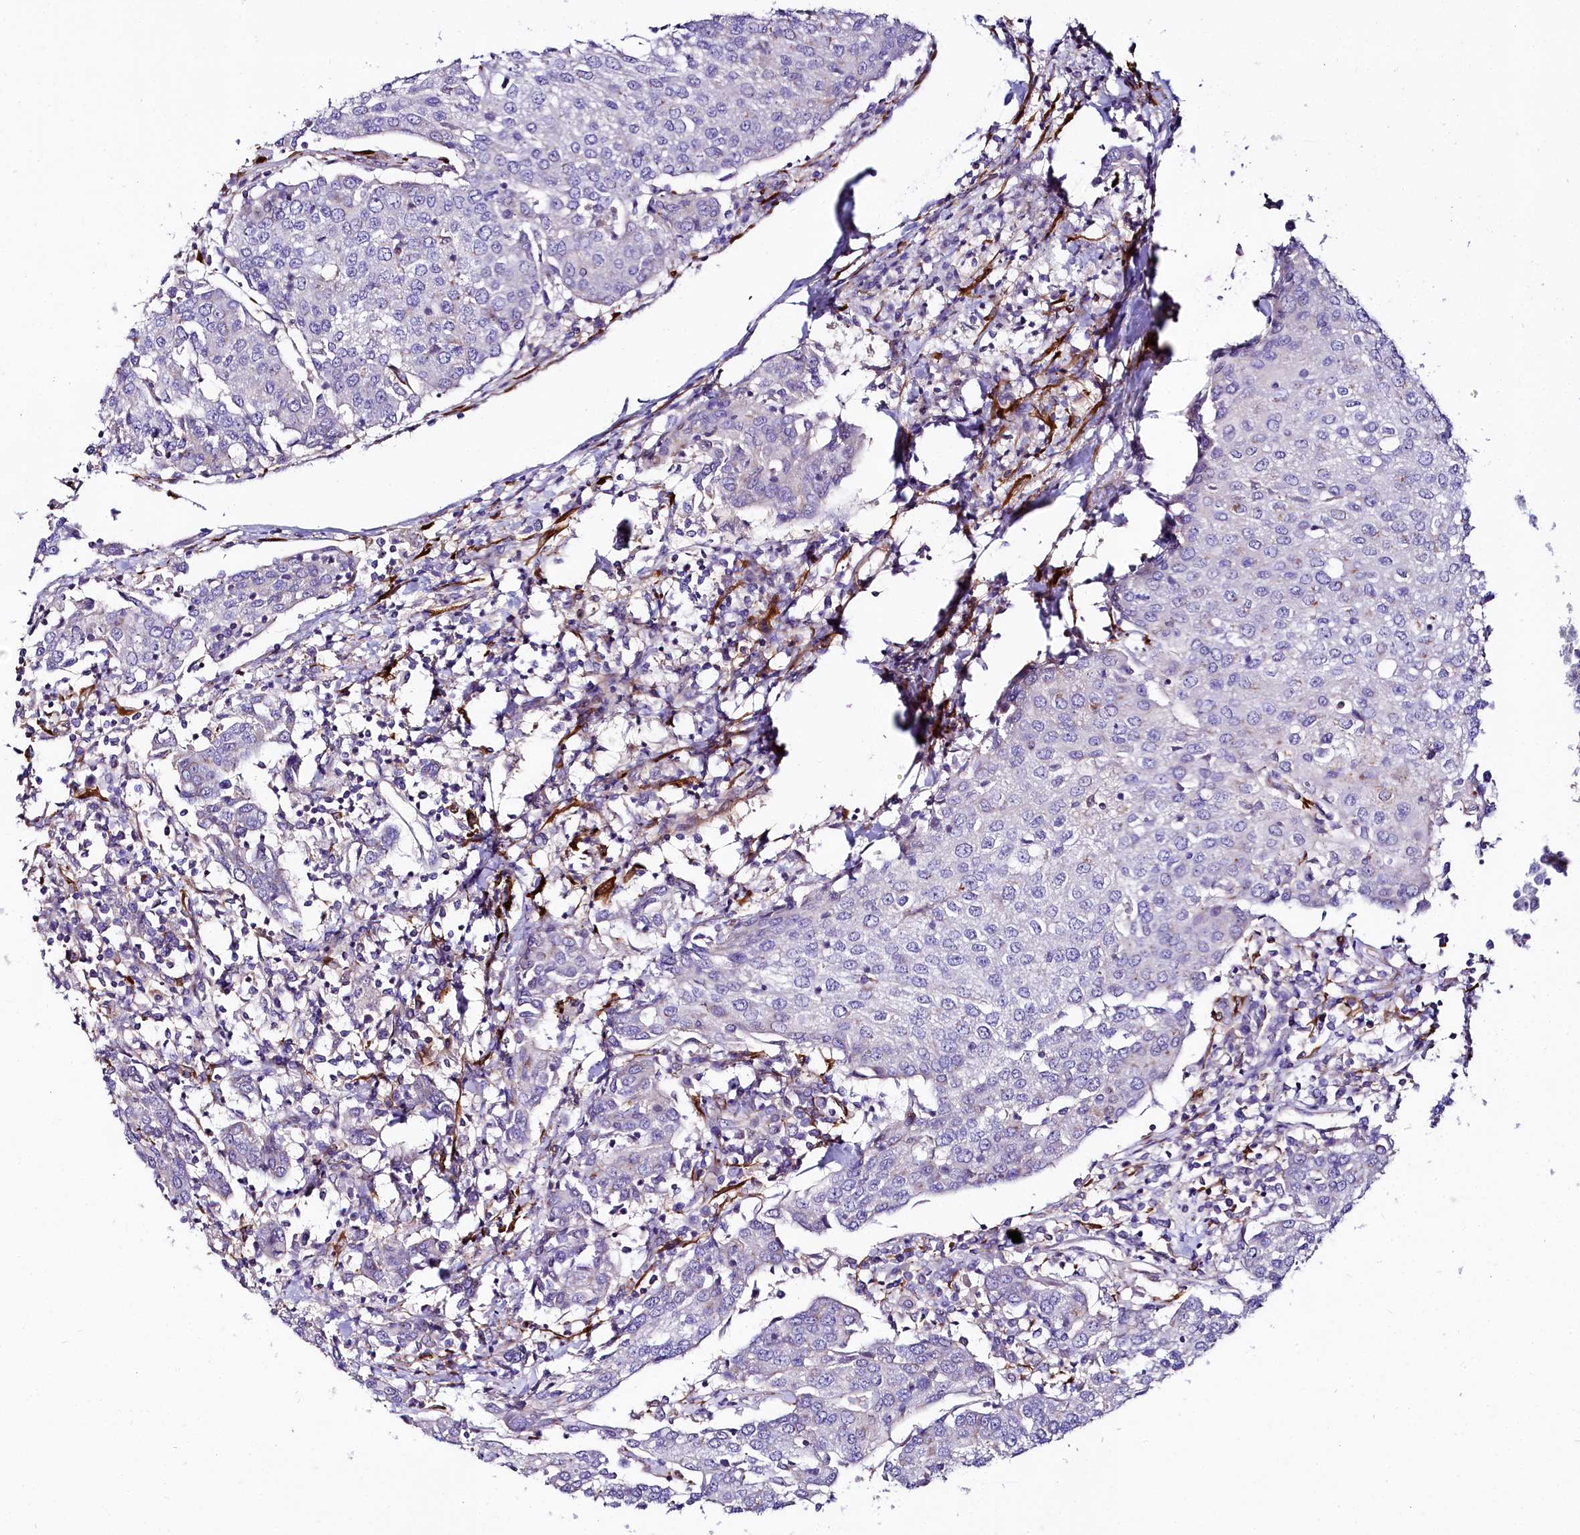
{"staining": {"intensity": "negative", "quantity": "none", "location": "none"}, "tissue": "urothelial cancer", "cell_type": "Tumor cells", "image_type": "cancer", "snomed": [{"axis": "morphology", "description": "Urothelial carcinoma, High grade"}, {"axis": "topography", "description": "Urinary bladder"}], "caption": "Image shows no significant protein expression in tumor cells of high-grade urothelial carcinoma.", "gene": "FCHSD2", "patient": {"sex": "female", "age": 85}}